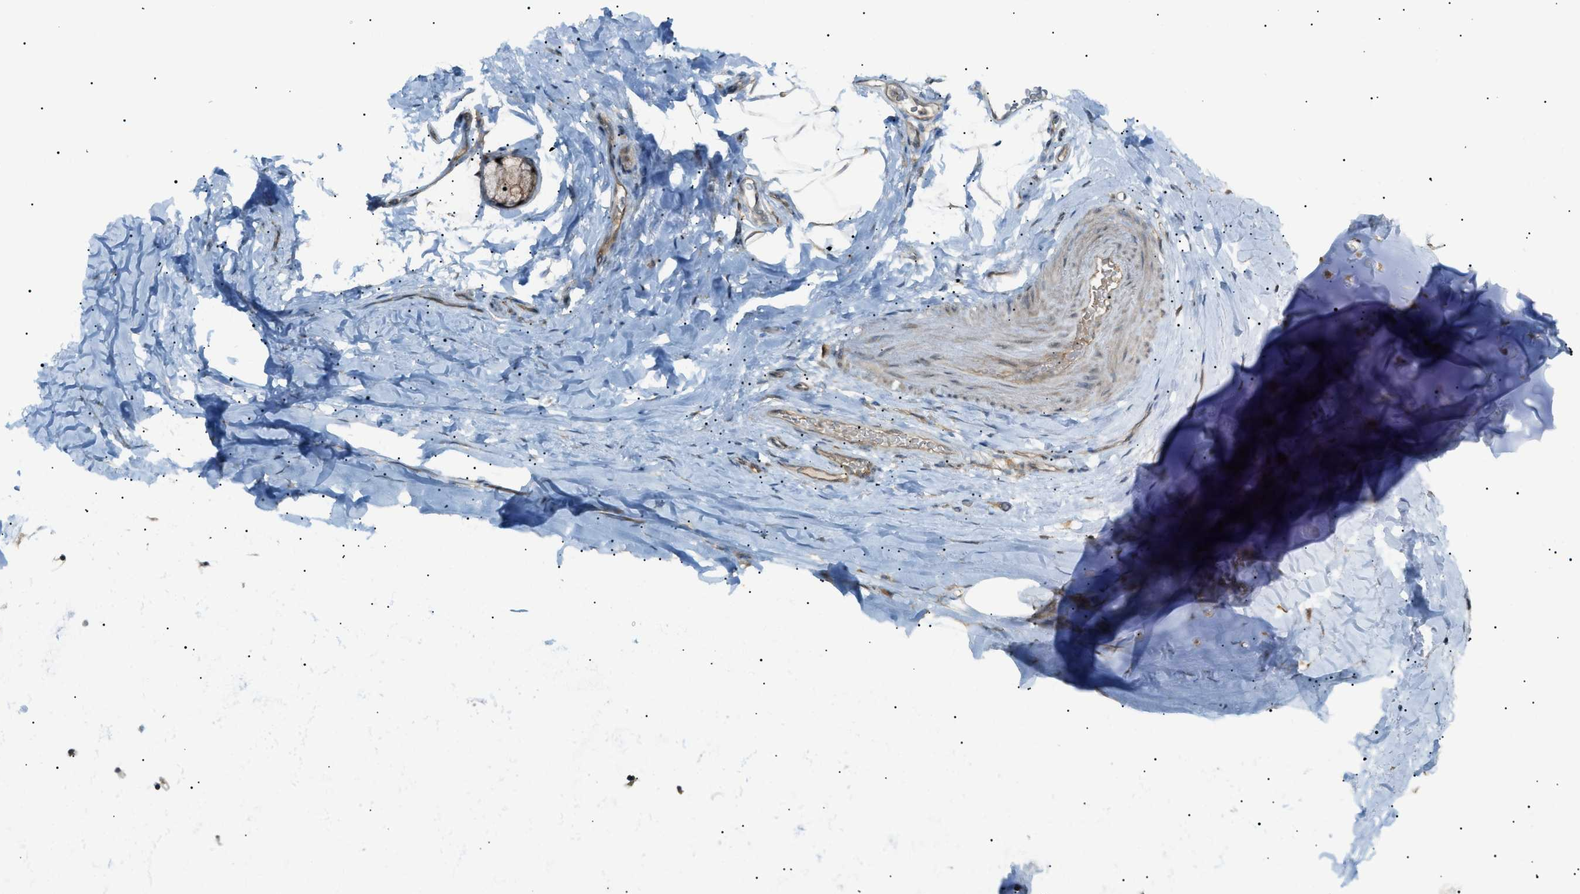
{"staining": {"intensity": "weak", "quantity": ">75%", "location": "cytoplasmic/membranous"}, "tissue": "adipose tissue", "cell_type": "Adipocytes", "image_type": "normal", "snomed": [{"axis": "morphology", "description": "Normal tissue, NOS"}, {"axis": "topography", "description": "Cartilage tissue"}, {"axis": "topography", "description": "Bronchus"}], "caption": "Adipose tissue stained with DAB IHC displays low levels of weak cytoplasmic/membranous positivity in about >75% of adipocytes.", "gene": "LPIN2", "patient": {"sex": "female", "age": 53}}